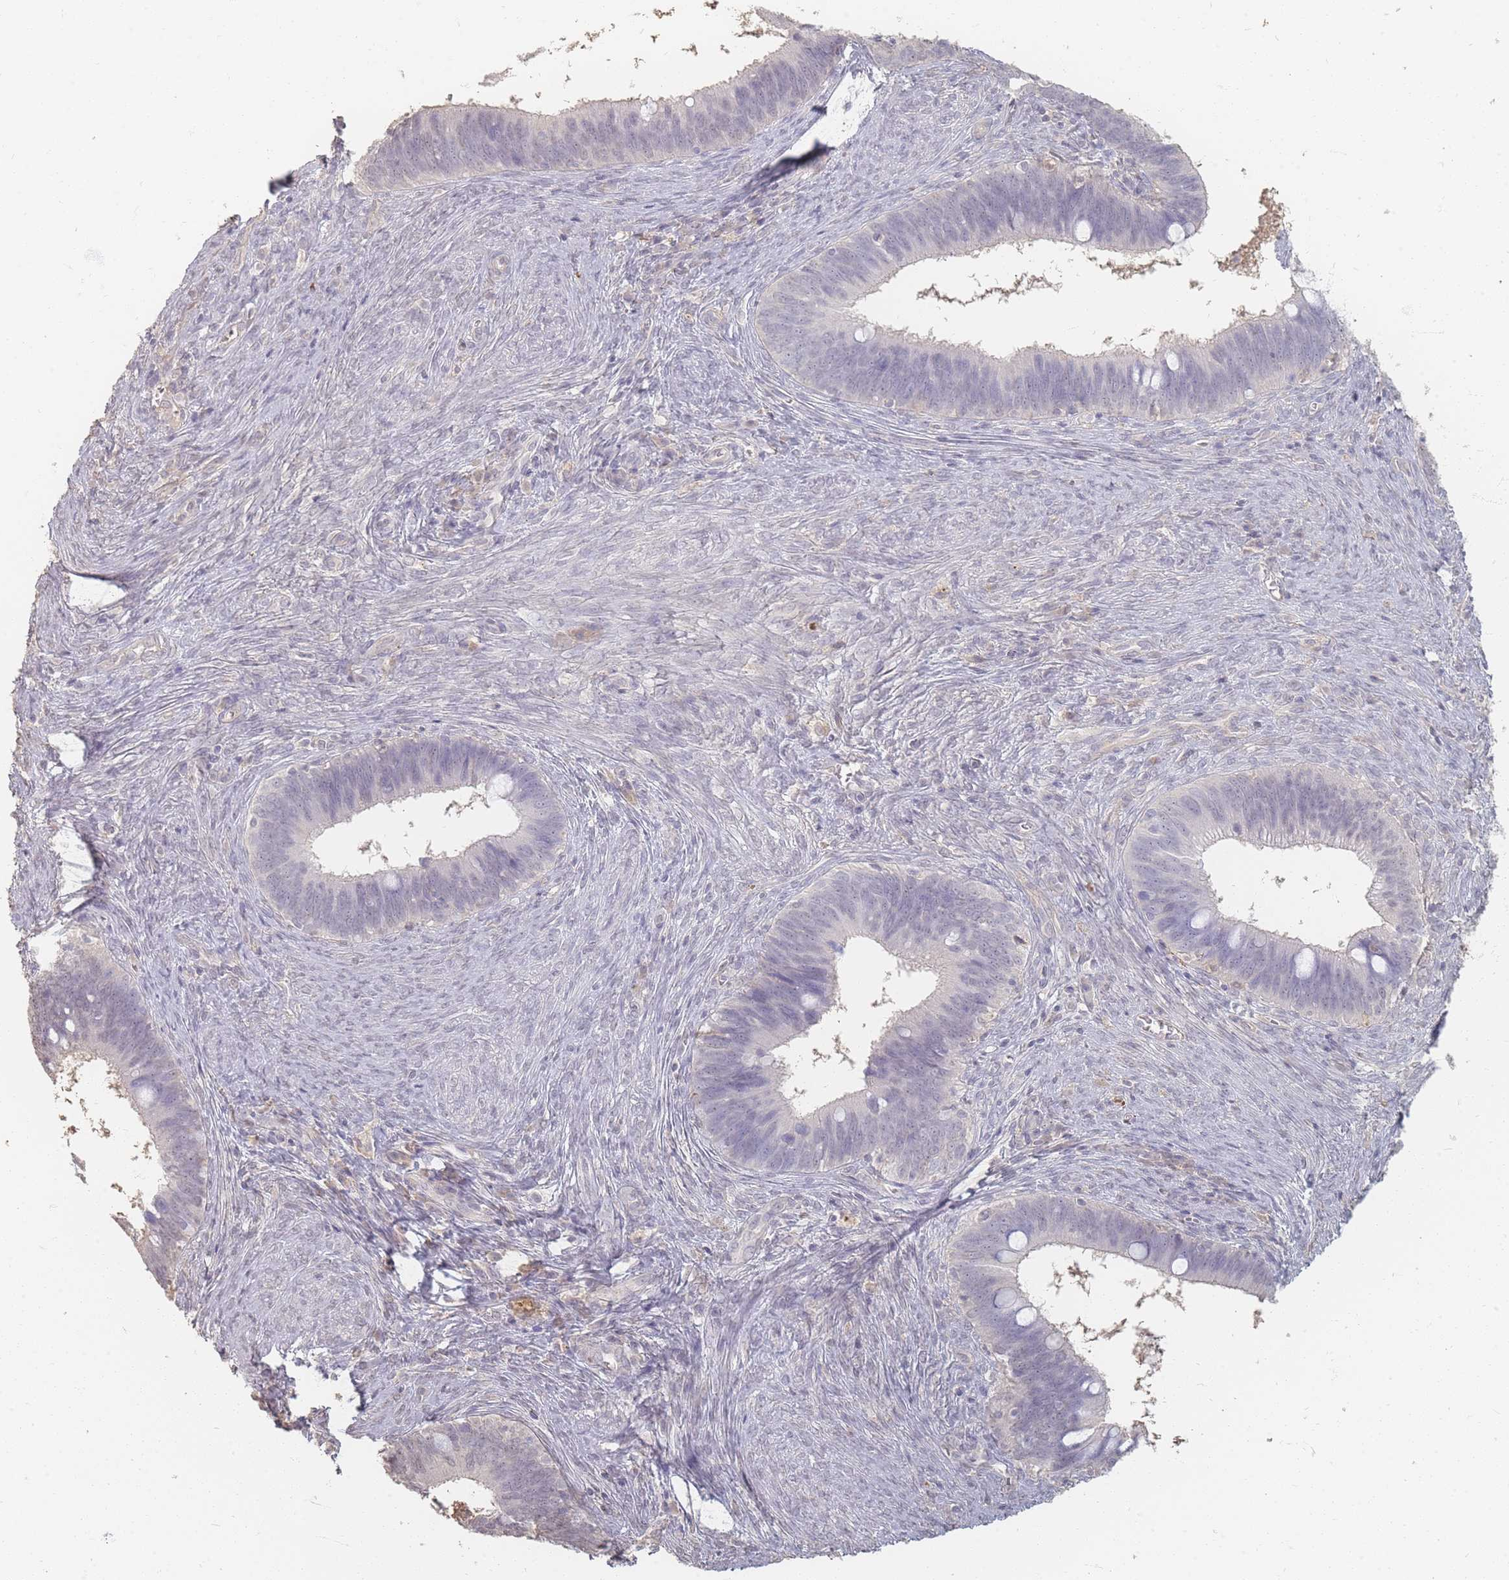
{"staining": {"intensity": "negative", "quantity": "none", "location": "none"}, "tissue": "cervical cancer", "cell_type": "Tumor cells", "image_type": "cancer", "snomed": [{"axis": "morphology", "description": "Adenocarcinoma, NOS"}, {"axis": "topography", "description": "Cervix"}], "caption": "DAB immunohistochemical staining of human adenocarcinoma (cervical) reveals no significant expression in tumor cells.", "gene": "RFTN1", "patient": {"sex": "female", "age": 42}}